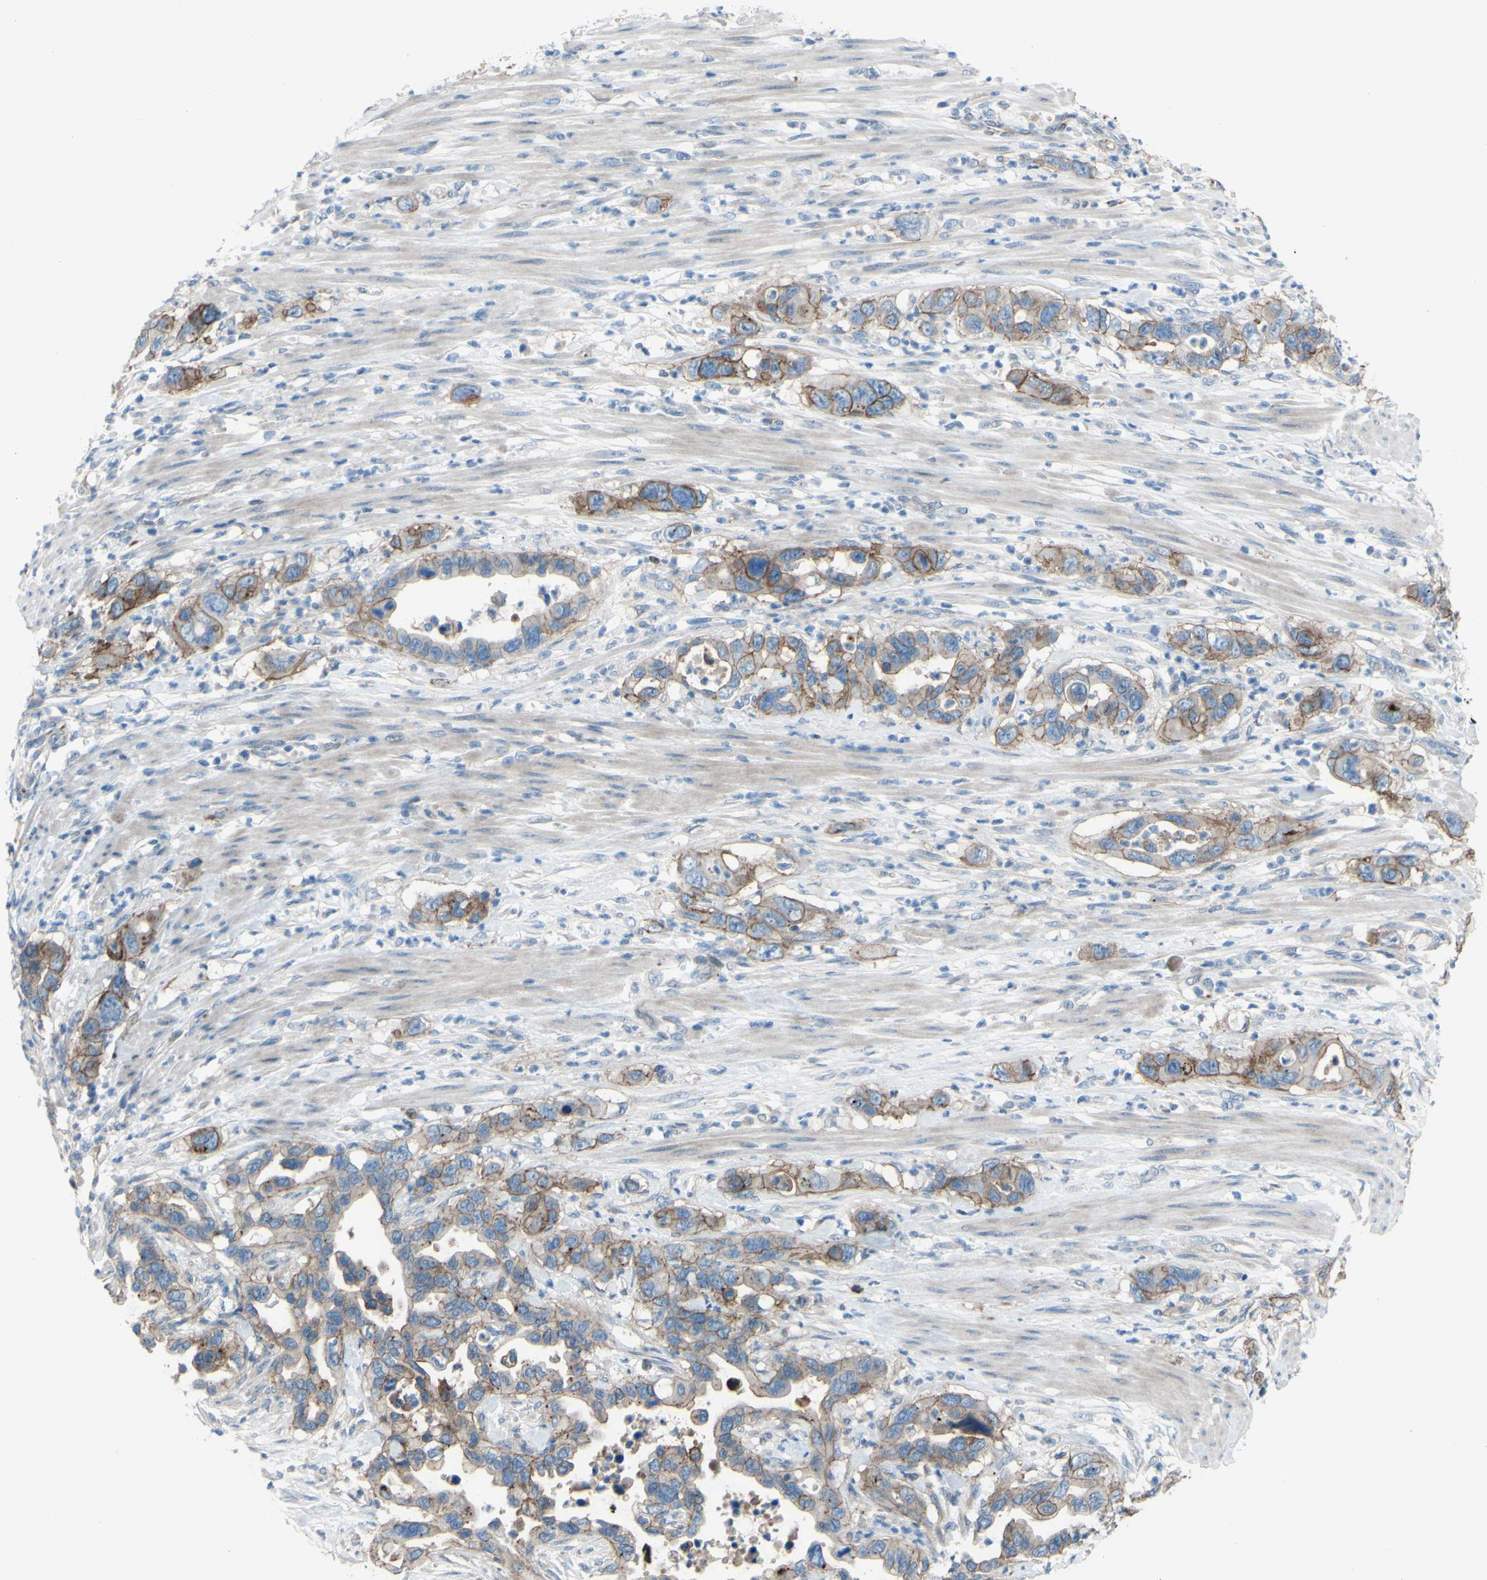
{"staining": {"intensity": "moderate", "quantity": "25%-75%", "location": "cytoplasmic/membranous"}, "tissue": "pancreatic cancer", "cell_type": "Tumor cells", "image_type": "cancer", "snomed": [{"axis": "morphology", "description": "Adenocarcinoma, NOS"}, {"axis": "topography", "description": "Pancreas"}], "caption": "High-magnification brightfield microscopy of pancreatic cancer (adenocarcinoma) stained with DAB (brown) and counterstained with hematoxylin (blue). tumor cells exhibit moderate cytoplasmic/membranous positivity is identified in about25%-75% of cells. (Stains: DAB in brown, nuclei in blue, Microscopy: brightfield microscopy at high magnification).", "gene": "CDCP1", "patient": {"sex": "female", "age": 71}}